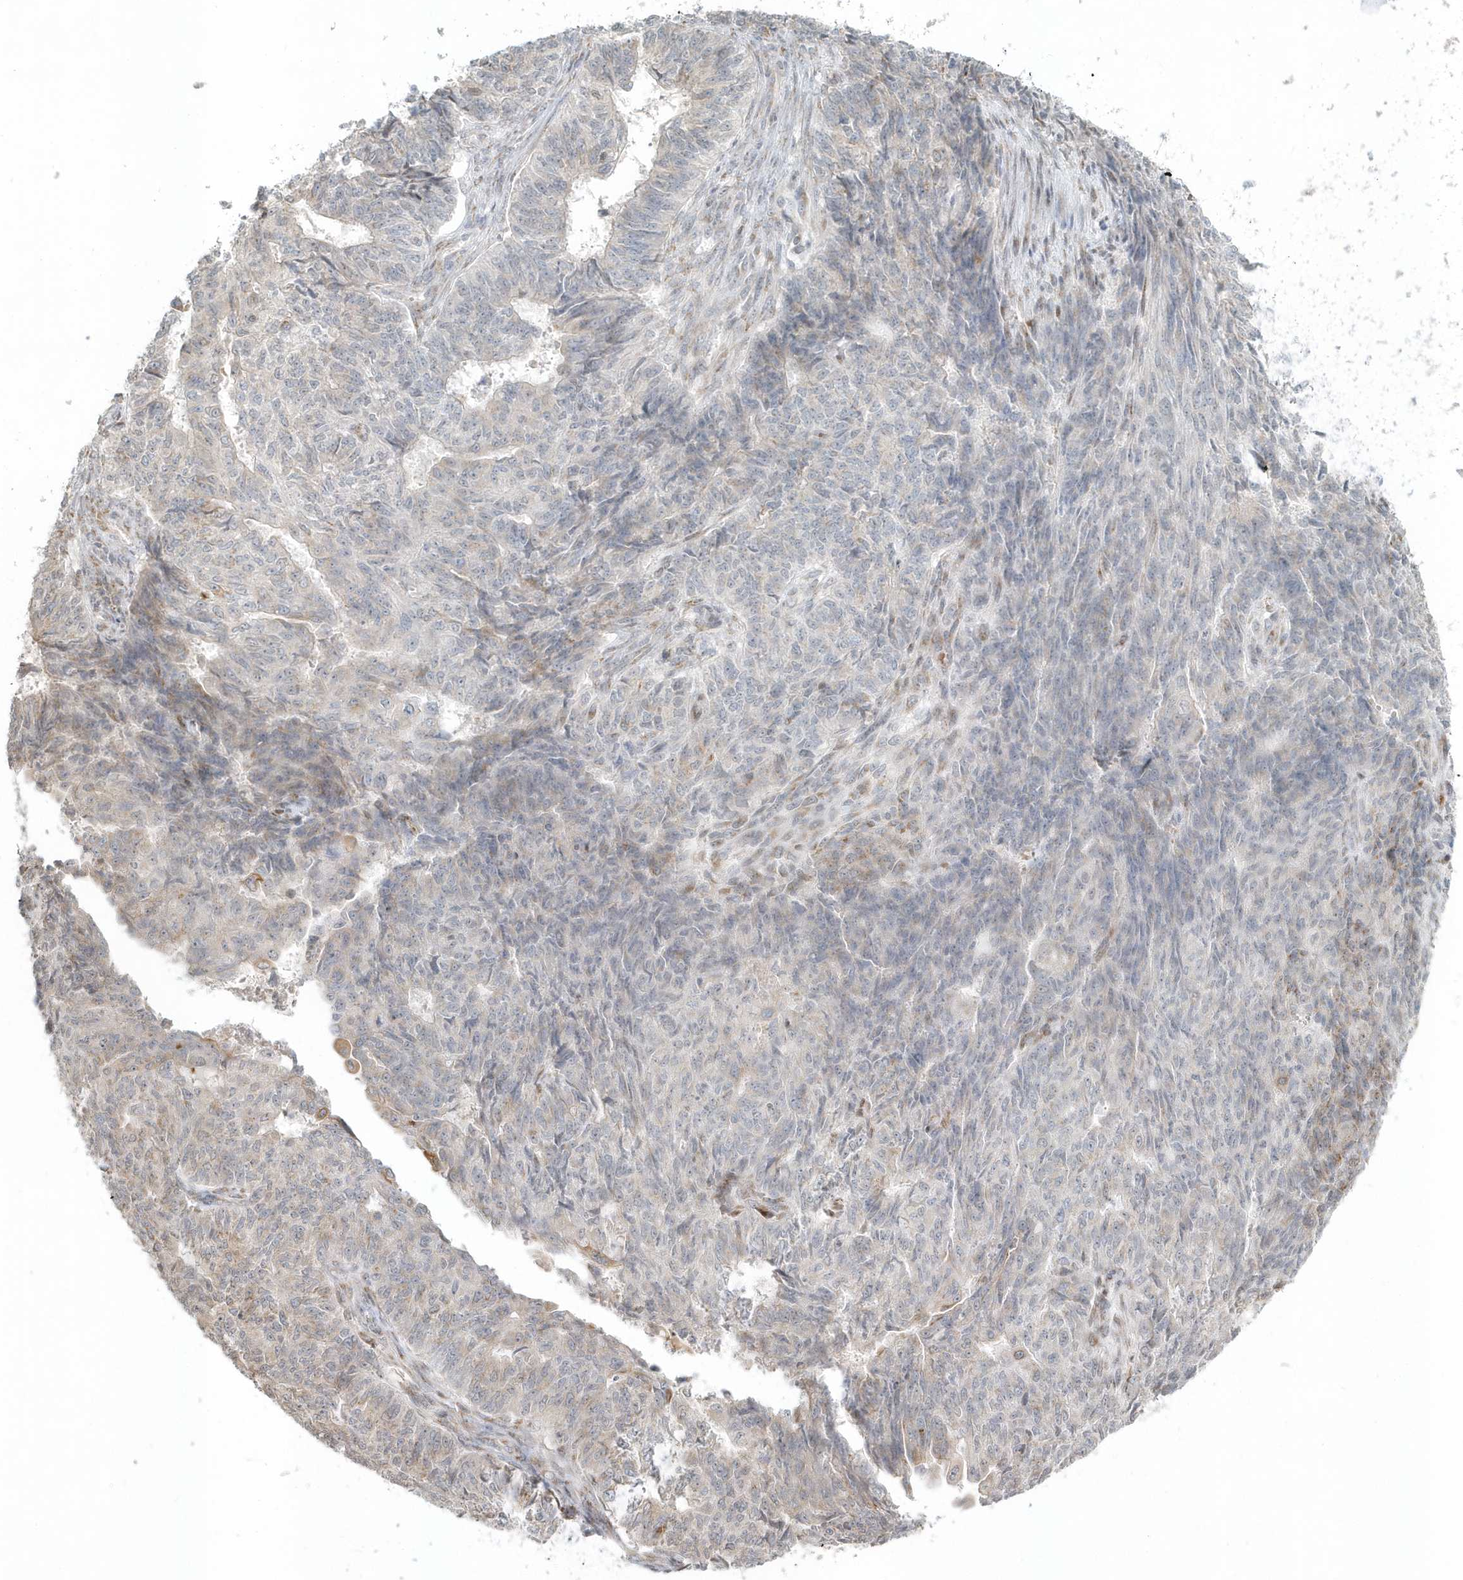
{"staining": {"intensity": "weak", "quantity": "<25%", "location": "cytoplasmic/membranous"}, "tissue": "endometrial cancer", "cell_type": "Tumor cells", "image_type": "cancer", "snomed": [{"axis": "morphology", "description": "Adenocarcinoma, NOS"}, {"axis": "topography", "description": "Endometrium"}], "caption": "The micrograph shows no staining of tumor cells in adenocarcinoma (endometrial).", "gene": "DHFR", "patient": {"sex": "female", "age": 32}}